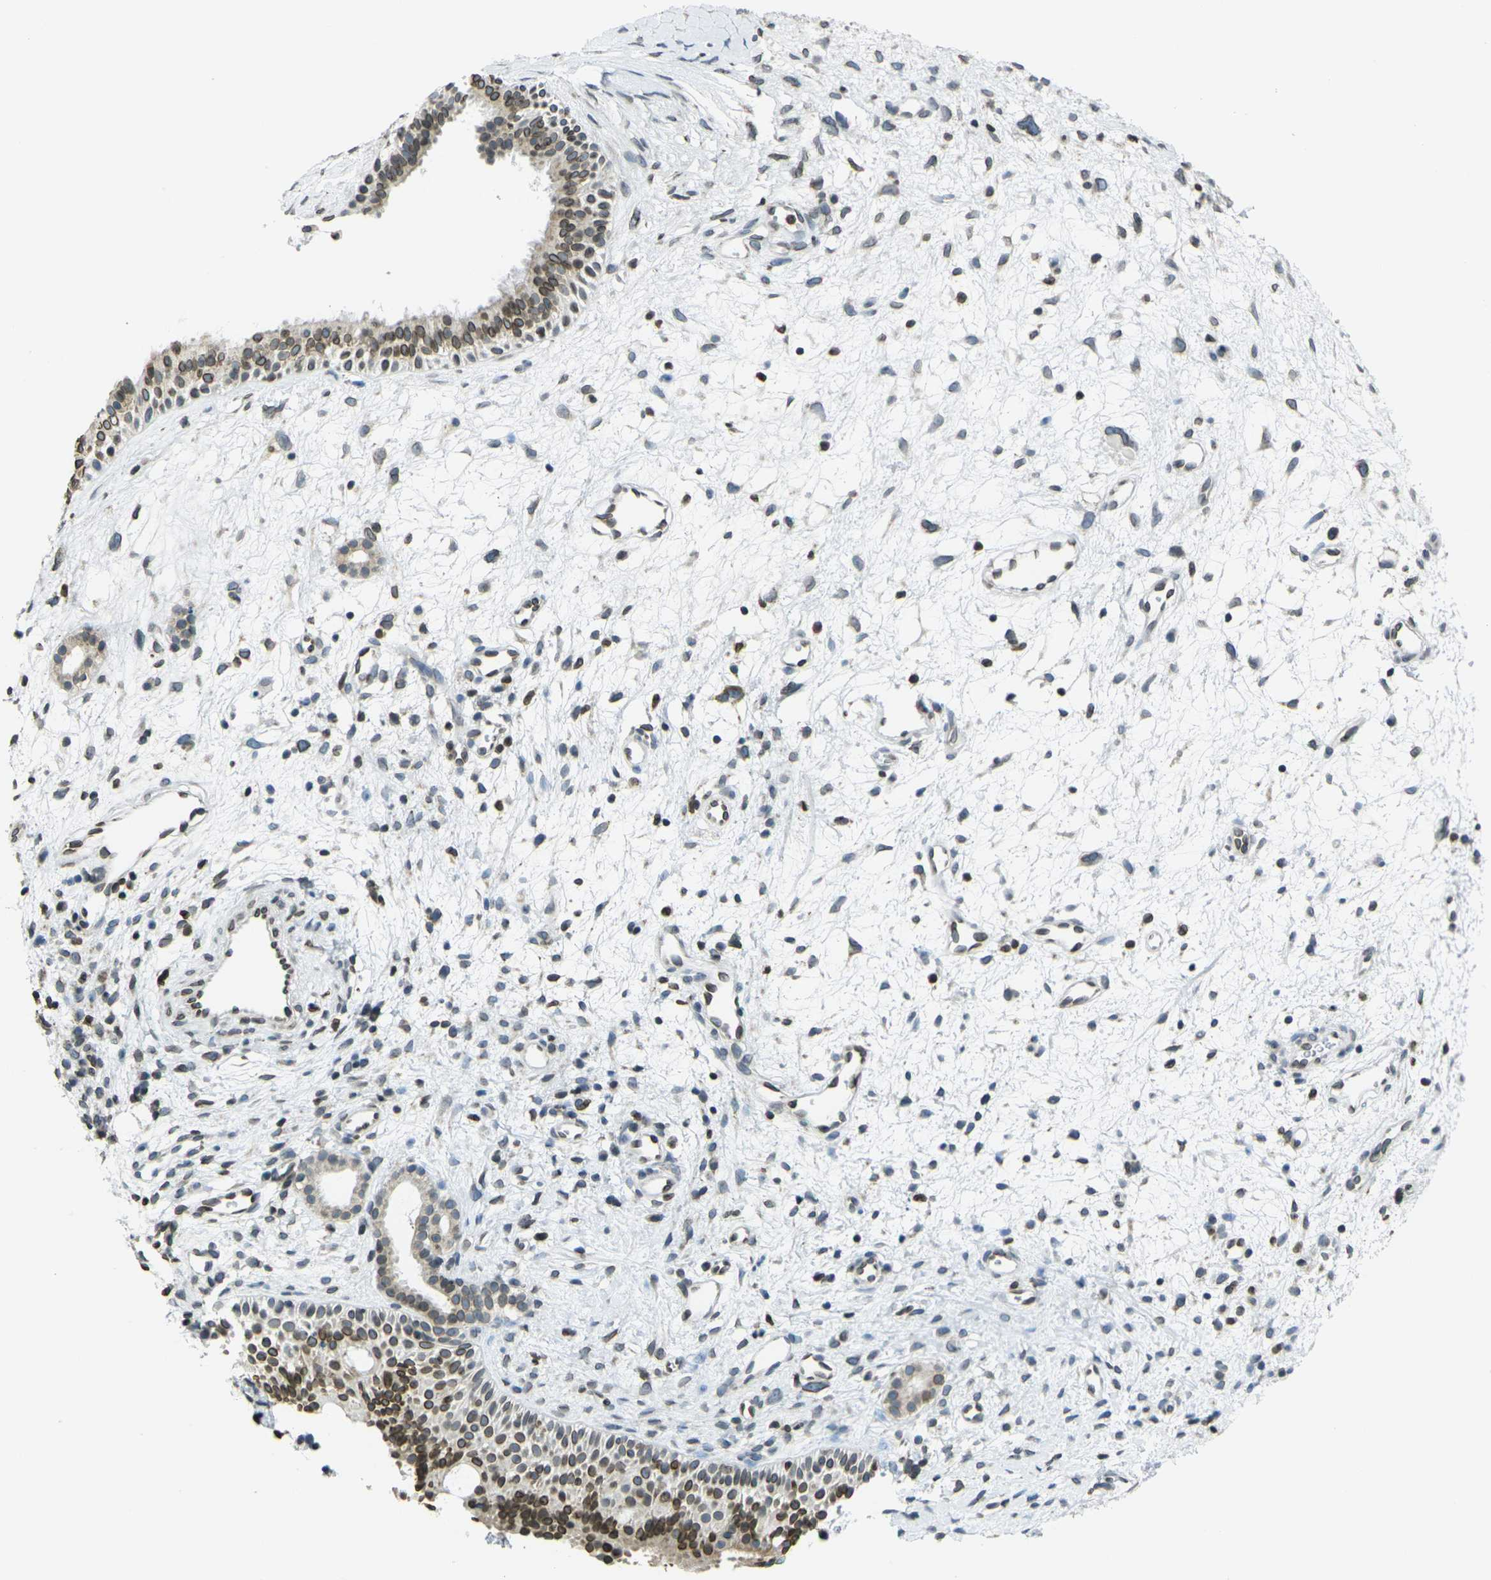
{"staining": {"intensity": "strong", "quantity": ">75%", "location": "cytoplasmic/membranous,nuclear"}, "tissue": "nasopharynx", "cell_type": "Respiratory epithelial cells", "image_type": "normal", "snomed": [{"axis": "morphology", "description": "Normal tissue, NOS"}, {"axis": "topography", "description": "Nasopharynx"}], "caption": "High-power microscopy captured an immunohistochemistry histopathology image of benign nasopharynx, revealing strong cytoplasmic/membranous,nuclear staining in about >75% of respiratory epithelial cells. The staining is performed using DAB (3,3'-diaminobenzidine) brown chromogen to label protein expression. The nuclei are counter-stained blue using hematoxylin.", "gene": "BRDT", "patient": {"sex": "male", "age": 22}}